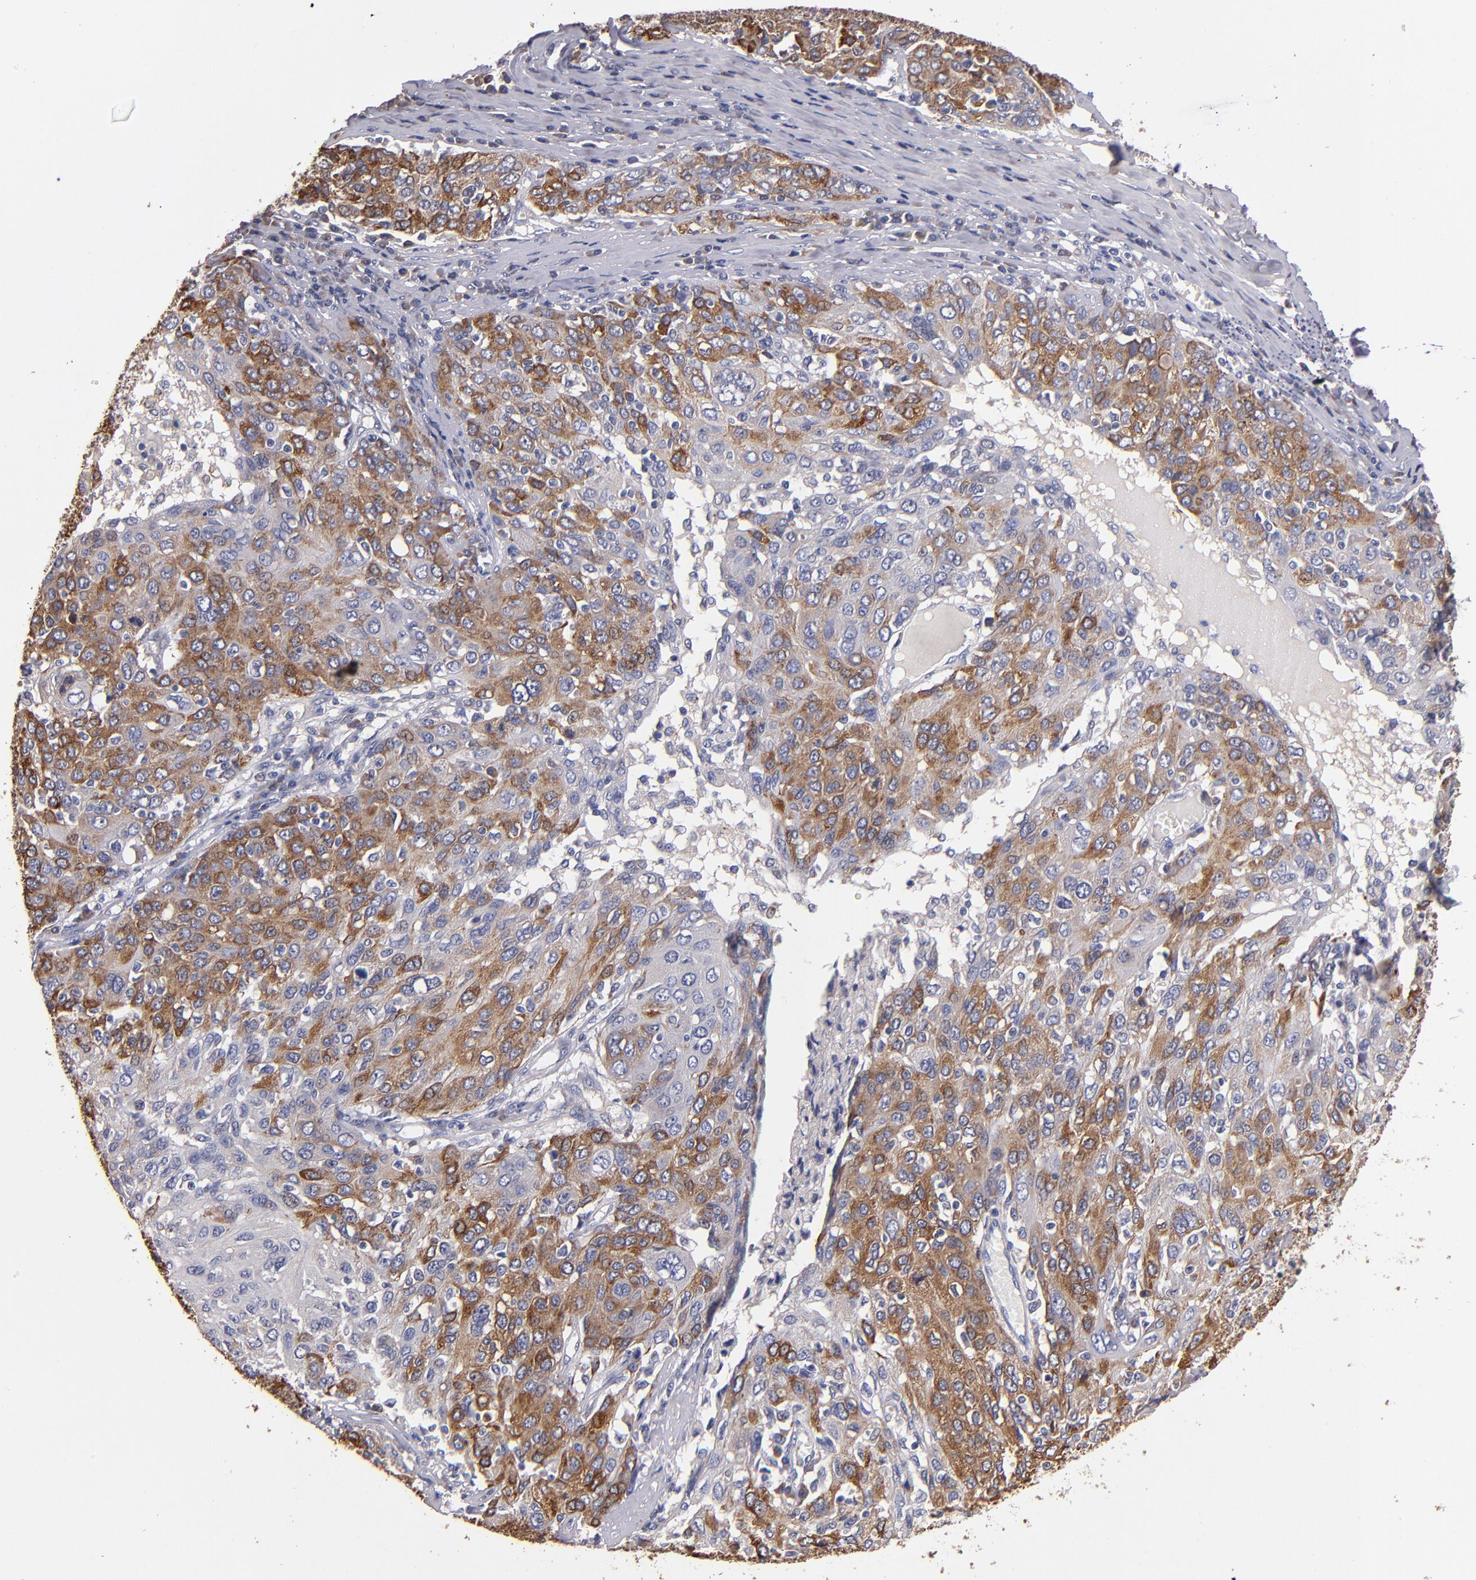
{"staining": {"intensity": "moderate", "quantity": ">75%", "location": "cytoplasmic/membranous"}, "tissue": "ovarian cancer", "cell_type": "Tumor cells", "image_type": "cancer", "snomed": [{"axis": "morphology", "description": "Carcinoma, endometroid"}, {"axis": "topography", "description": "Ovary"}], "caption": "Immunohistochemical staining of ovarian cancer (endometroid carcinoma) demonstrates medium levels of moderate cytoplasmic/membranous staining in approximately >75% of tumor cells.", "gene": "TTLL12", "patient": {"sex": "female", "age": 50}}